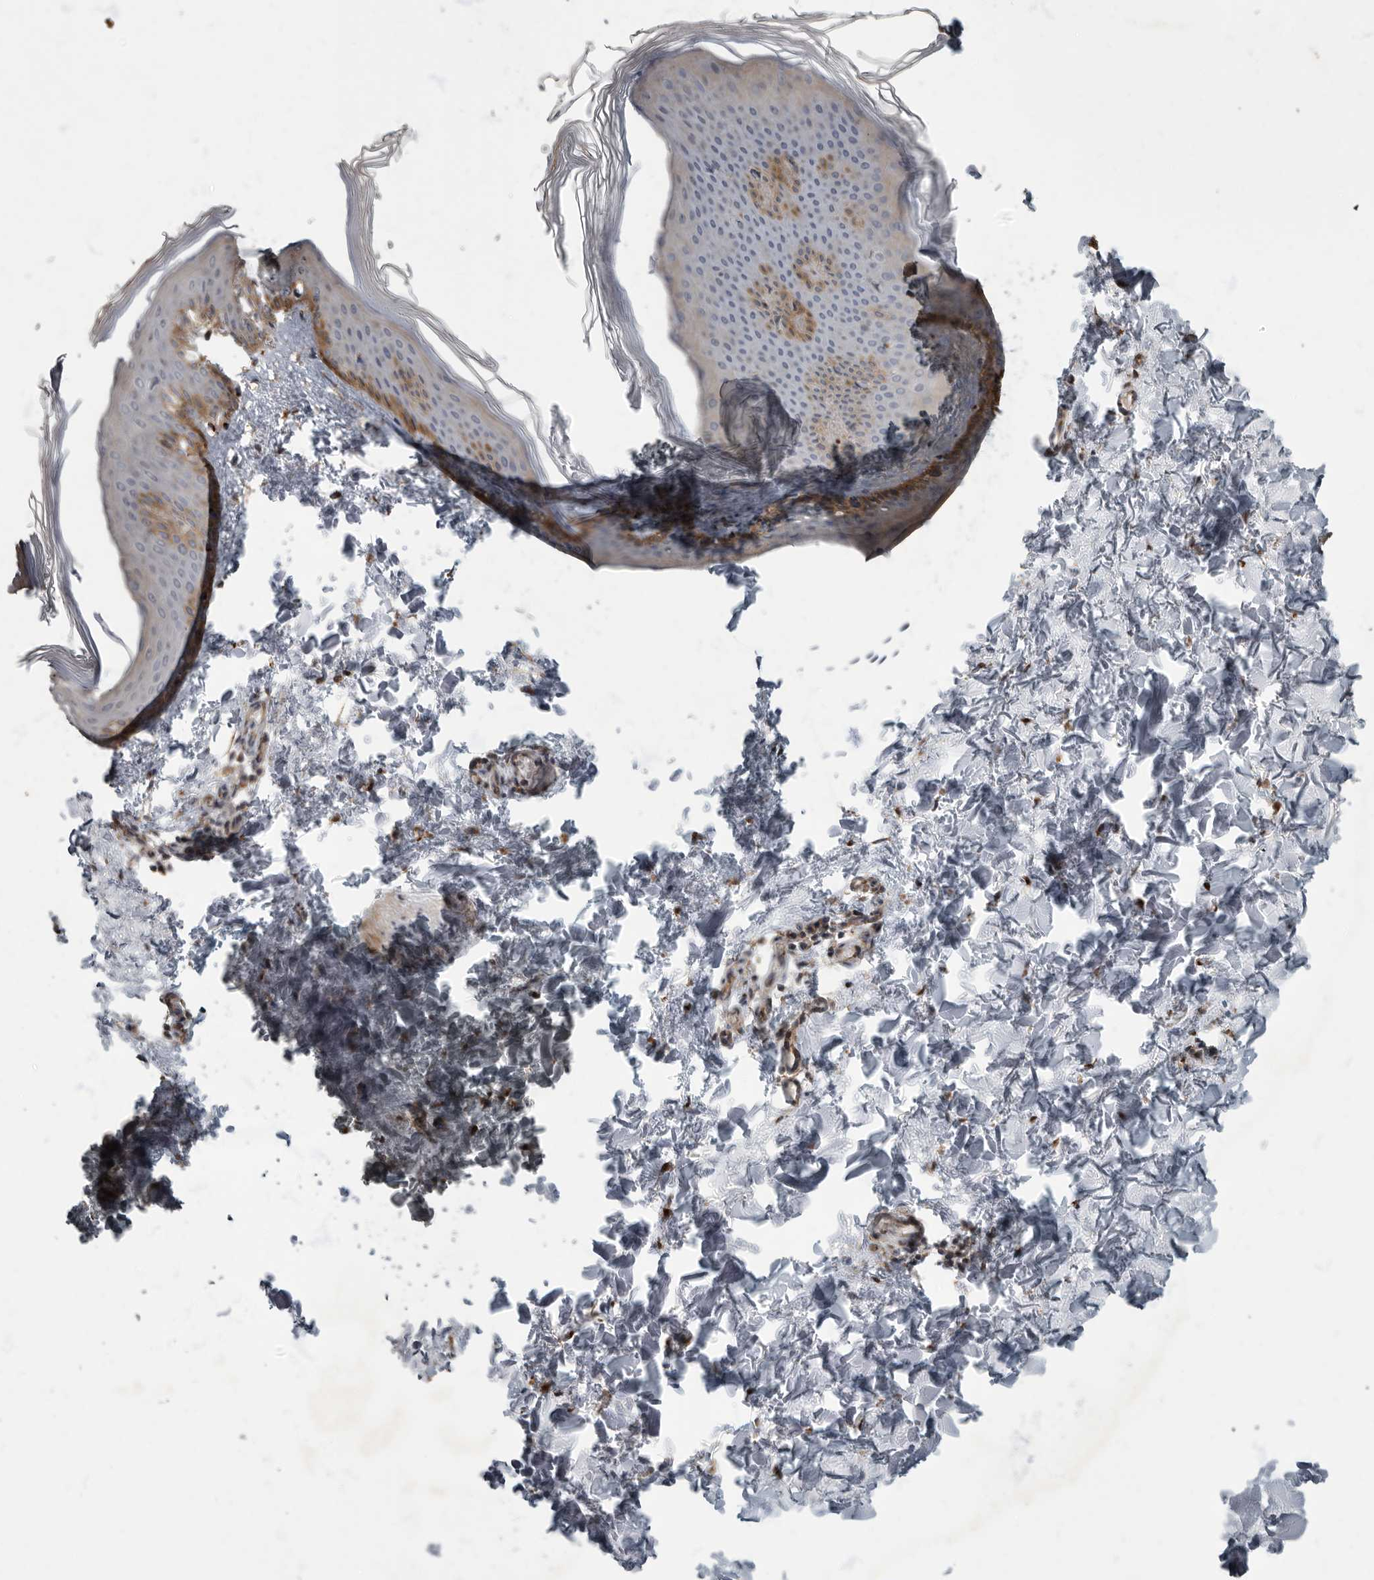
{"staining": {"intensity": "moderate", "quantity": ">75%", "location": "cytoplasmic/membranous"}, "tissue": "skin", "cell_type": "Fibroblasts", "image_type": "normal", "snomed": [{"axis": "morphology", "description": "Normal tissue, NOS"}, {"axis": "topography", "description": "Skin"}], "caption": "High-power microscopy captured an immunohistochemistry (IHC) micrograph of unremarkable skin, revealing moderate cytoplasmic/membranous expression in approximately >75% of fibroblasts.", "gene": "IQCK", "patient": {"sex": "female", "age": 27}}